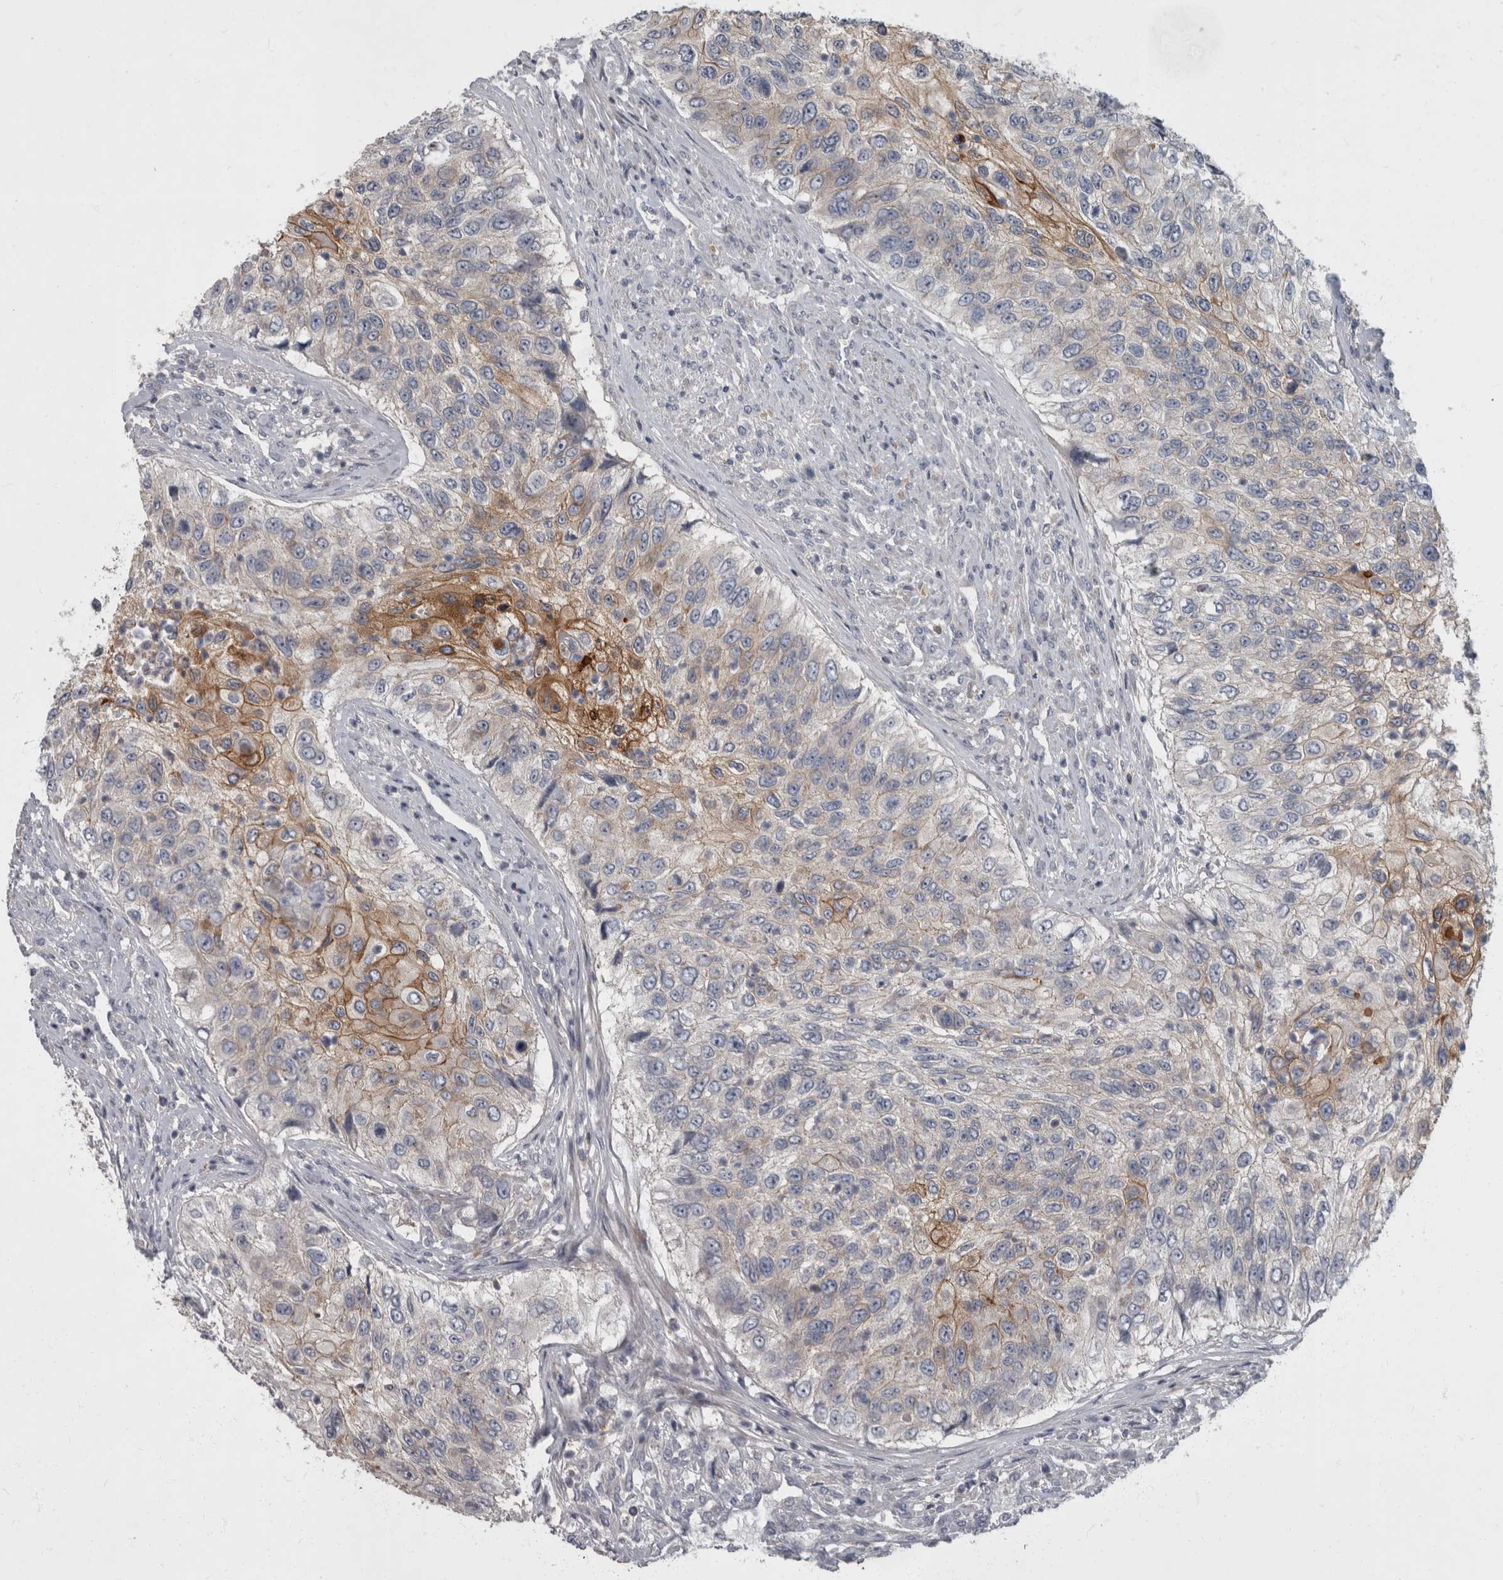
{"staining": {"intensity": "moderate", "quantity": "25%-75%", "location": "cytoplasmic/membranous"}, "tissue": "urothelial cancer", "cell_type": "Tumor cells", "image_type": "cancer", "snomed": [{"axis": "morphology", "description": "Urothelial carcinoma, High grade"}, {"axis": "topography", "description": "Urinary bladder"}], "caption": "Immunohistochemistry (IHC) histopathology image of human high-grade urothelial carcinoma stained for a protein (brown), which demonstrates medium levels of moderate cytoplasmic/membranous positivity in about 25%-75% of tumor cells.", "gene": "CDC42BPG", "patient": {"sex": "female", "age": 60}}